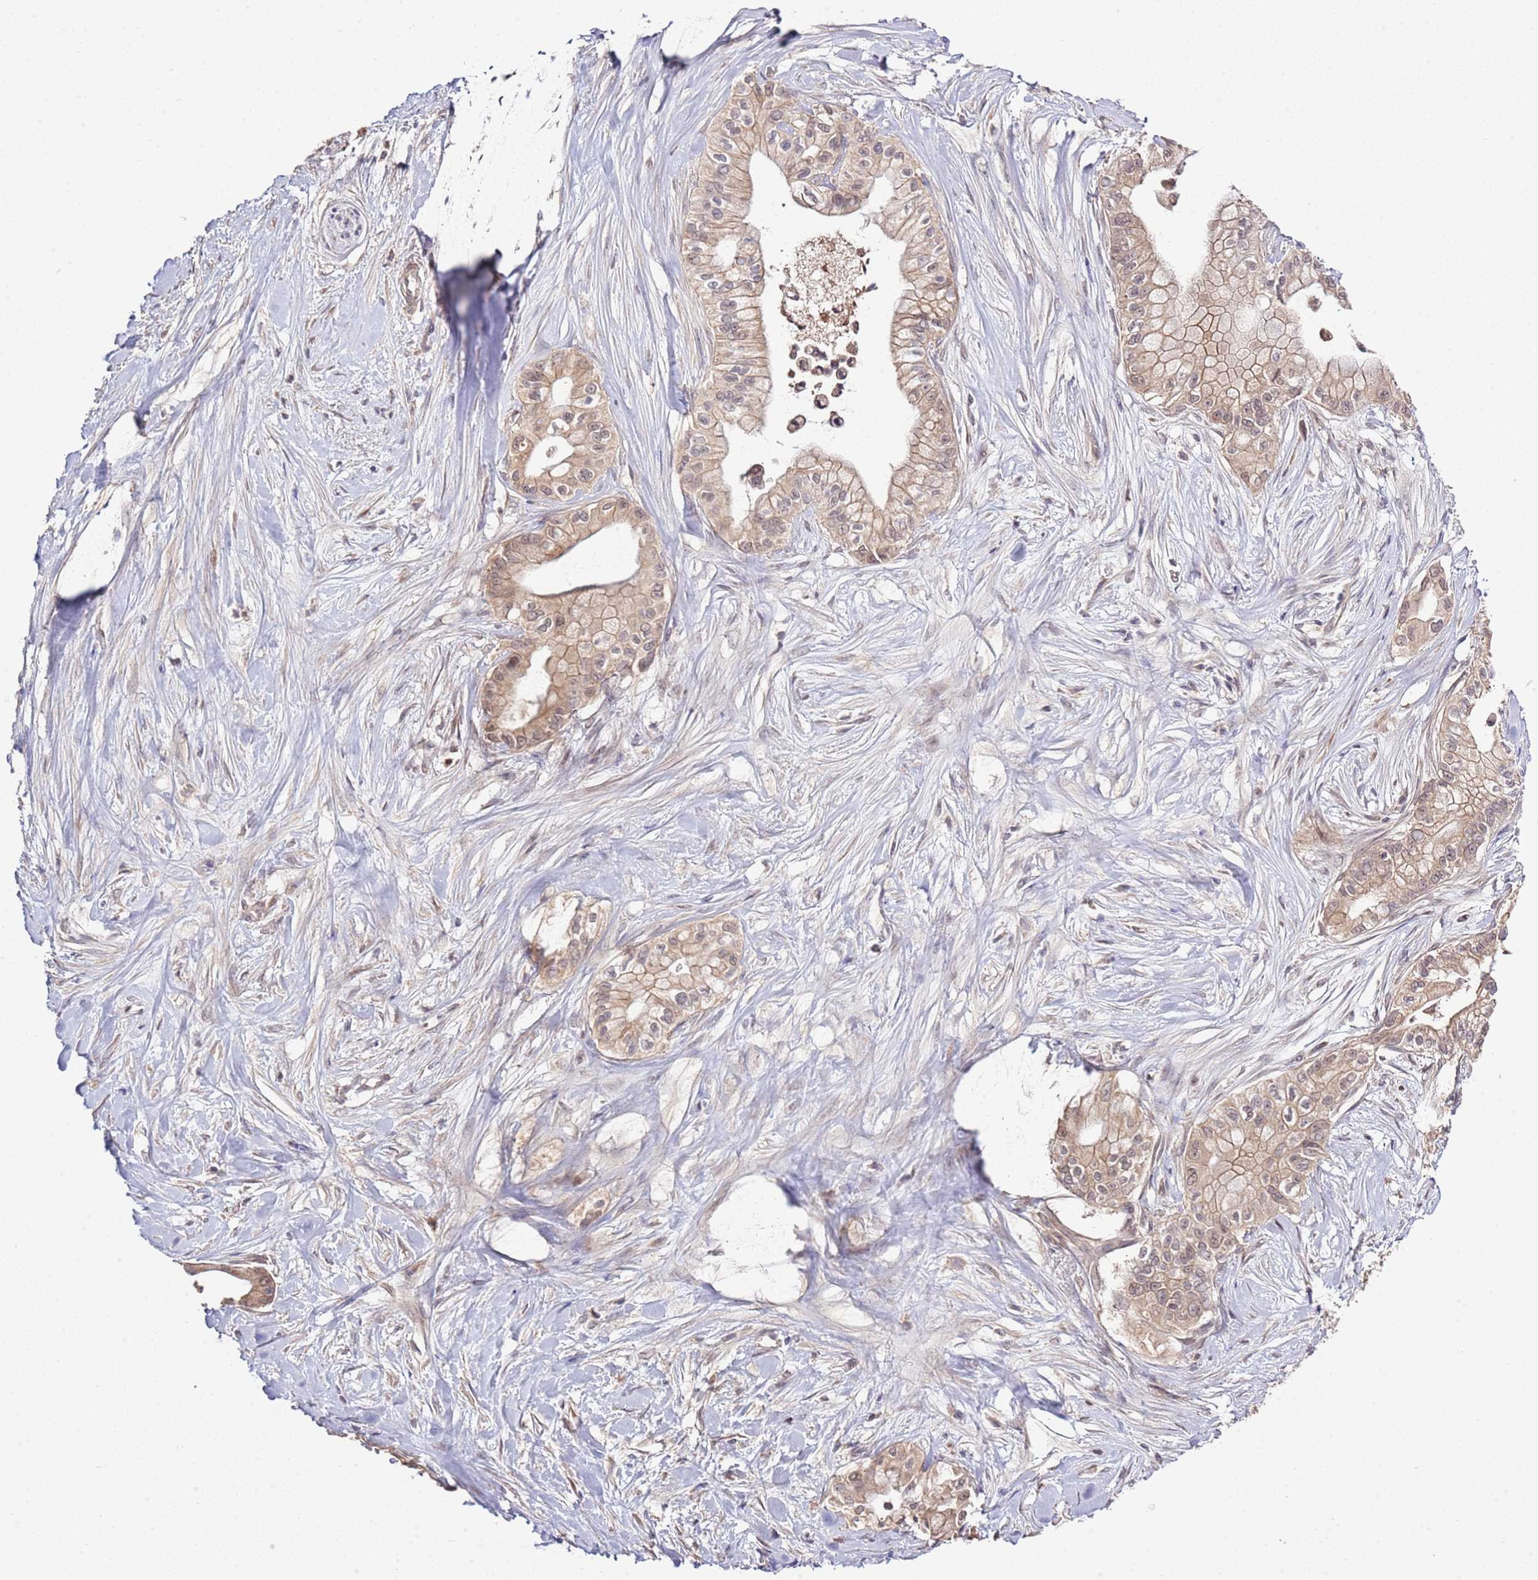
{"staining": {"intensity": "weak", "quantity": ">75%", "location": "cytoplasmic/membranous,nuclear"}, "tissue": "pancreatic cancer", "cell_type": "Tumor cells", "image_type": "cancer", "snomed": [{"axis": "morphology", "description": "Adenocarcinoma, NOS"}, {"axis": "topography", "description": "Pancreas"}], "caption": "A histopathology image showing weak cytoplasmic/membranous and nuclear expression in approximately >75% of tumor cells in pancreatic cancer, as visualized by brown immunohistochemical staining.", "gene": "IVD", "patient": {"sex": "male", "age": 78}}